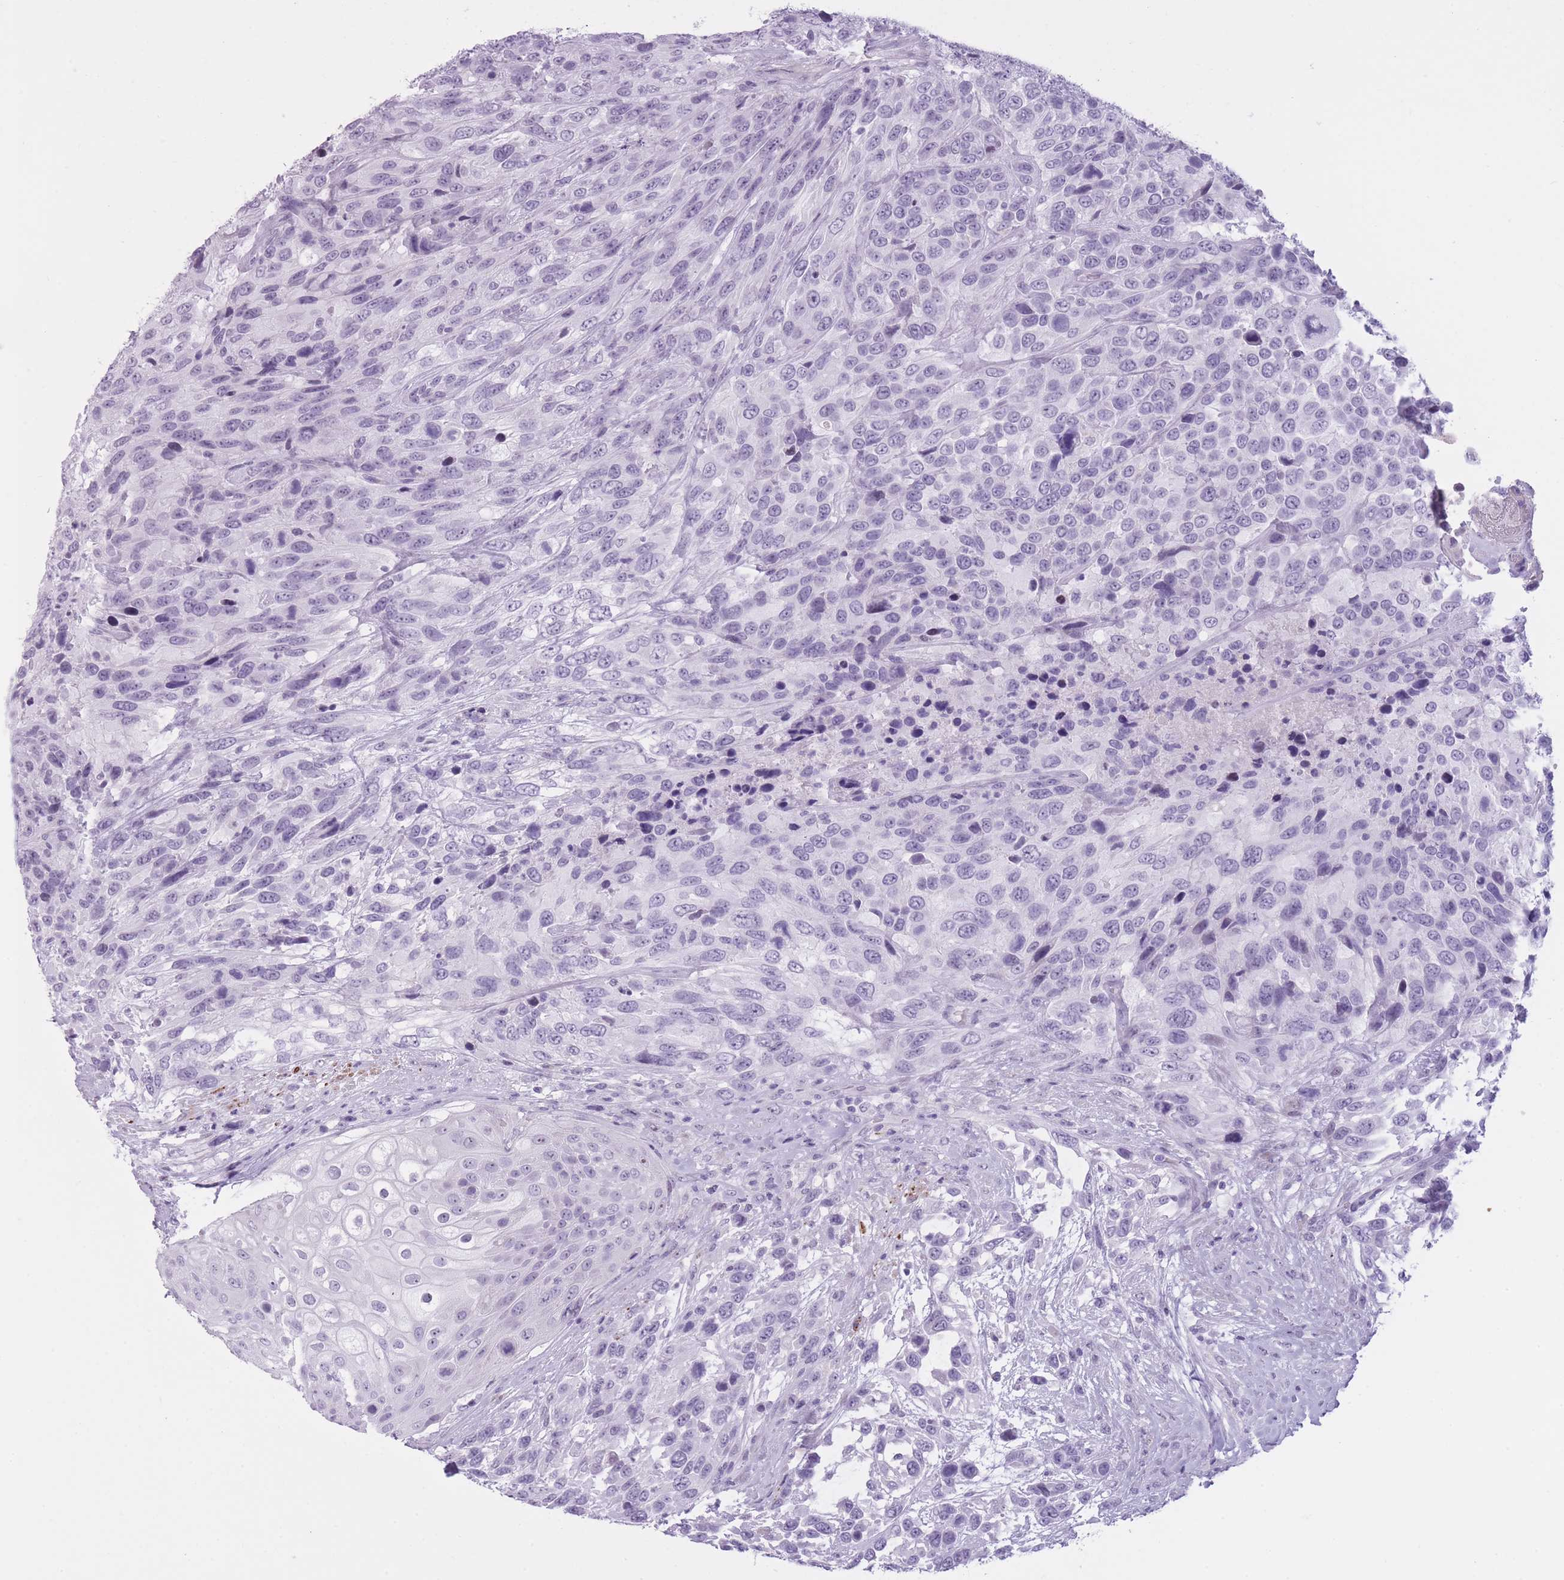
{"staining": {"intensity": "negative", "quantity": "none", "location": "none"}, "tissue": "urothelial cancer", "cell_type": "Tumor cells", "image_type": "cancer", "snomed": [{"axis": "morphology", "description": "Urothelial carcinoma, High grade"}, {"axis": "topography", "description": "Urinary bladder"}], "caption": "The micrograph shows no staining of tumor cells in high-grade urothelial carcinoma.", "gene": "GOLGA6D", "patient": {"sex": "female", "age": 70}}